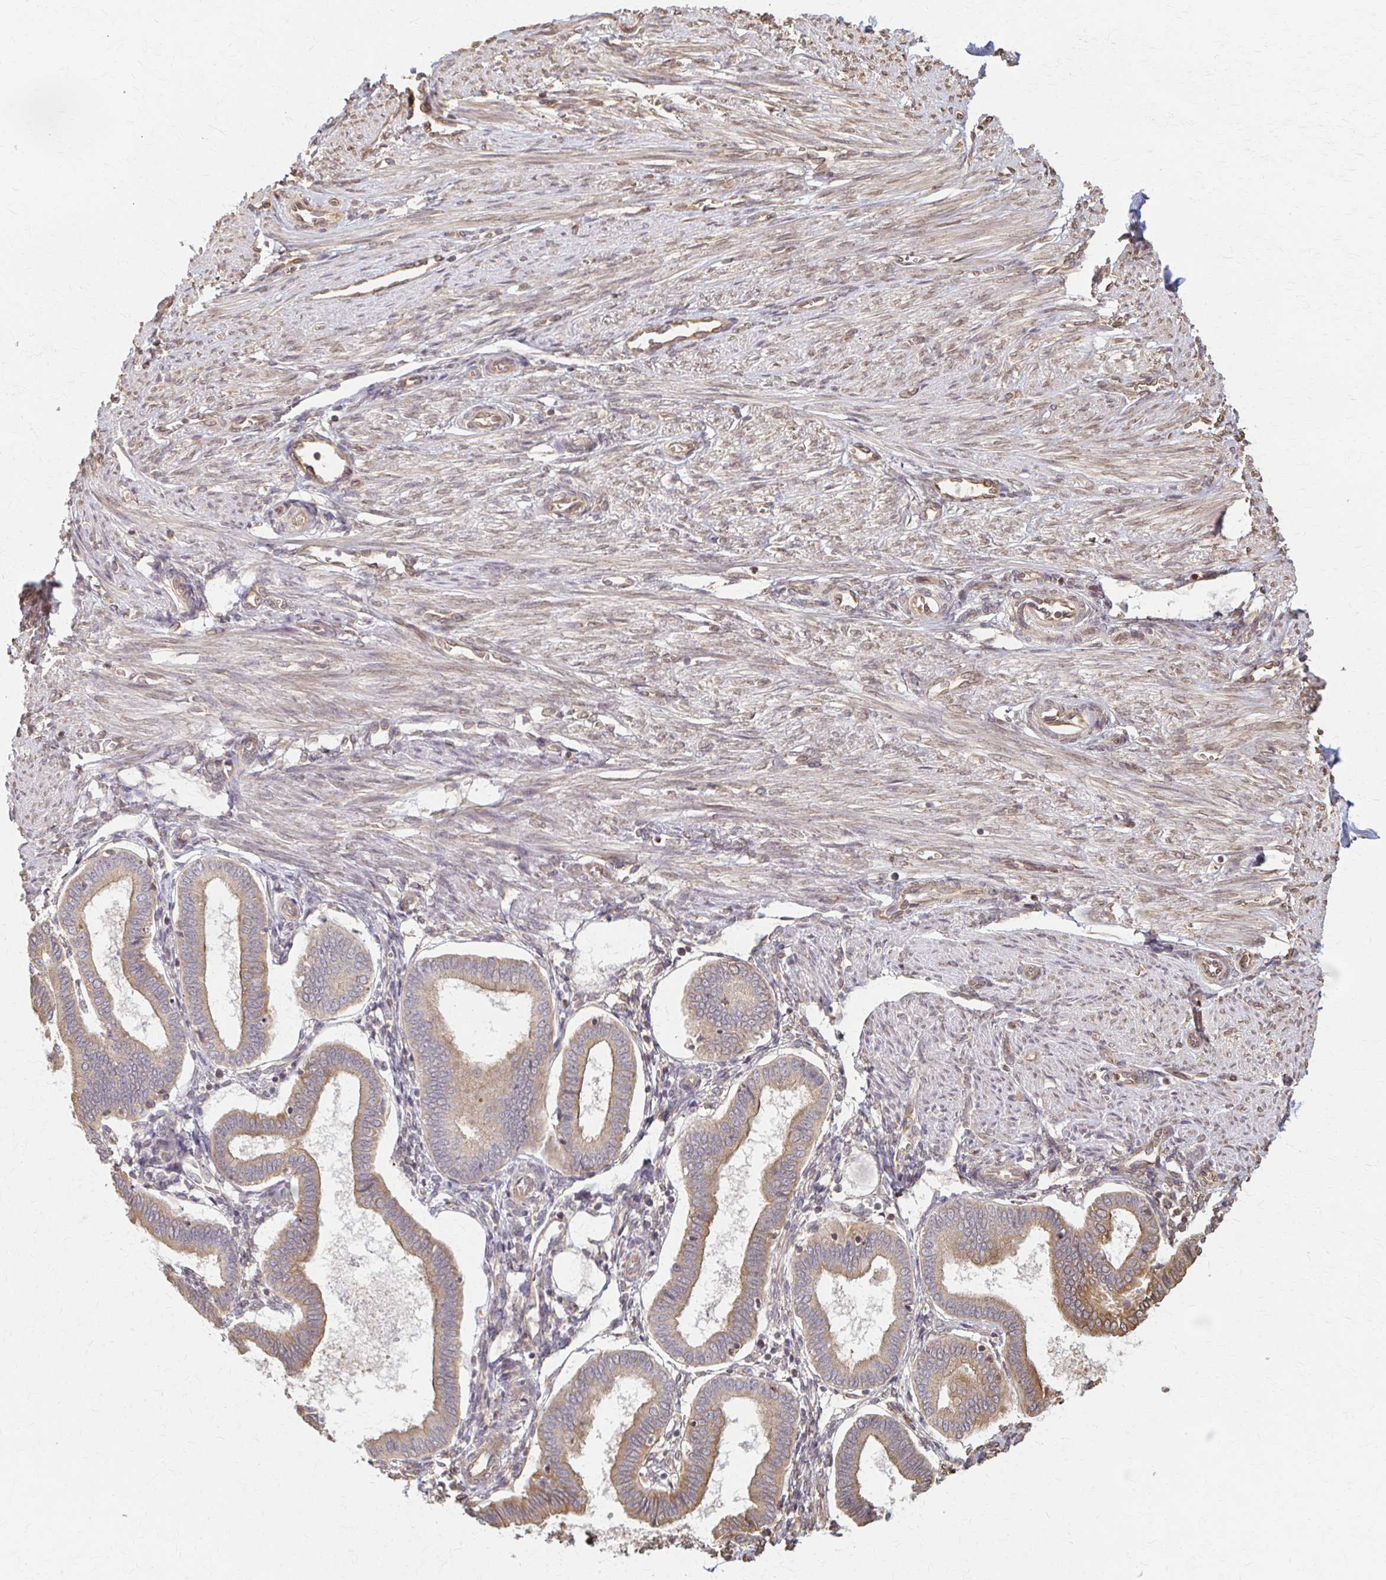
{"staining": {"intensity": "moderate", "quantity": "25%-75%", "location": "cytoplasmic/membranous"}, "tissue": "endometrium", "cell_type": "Cells in endometrial stroma", "image_type": "normal", "snomed": [{"axis": "morphology", "description": "Normal tissue, NOS"}, {"axis": "topography", "description": "Endometrium"}], "caption": "Immunohistochemistry (IHC) staining of normal endometrium, which demonstrates medium levels of moderate cytoplasmic/membranous staining in about 25%-75% of cells in endometrial stroma indicating moderate cytoplasmic/membranous protein expression. The staining was performed using DAB (brown) for protein detection and nuclei were counterstained in hematoxylin (blue).", "gene": "ARHGAP35", "patient": {"sex": "female", "age": 24}}